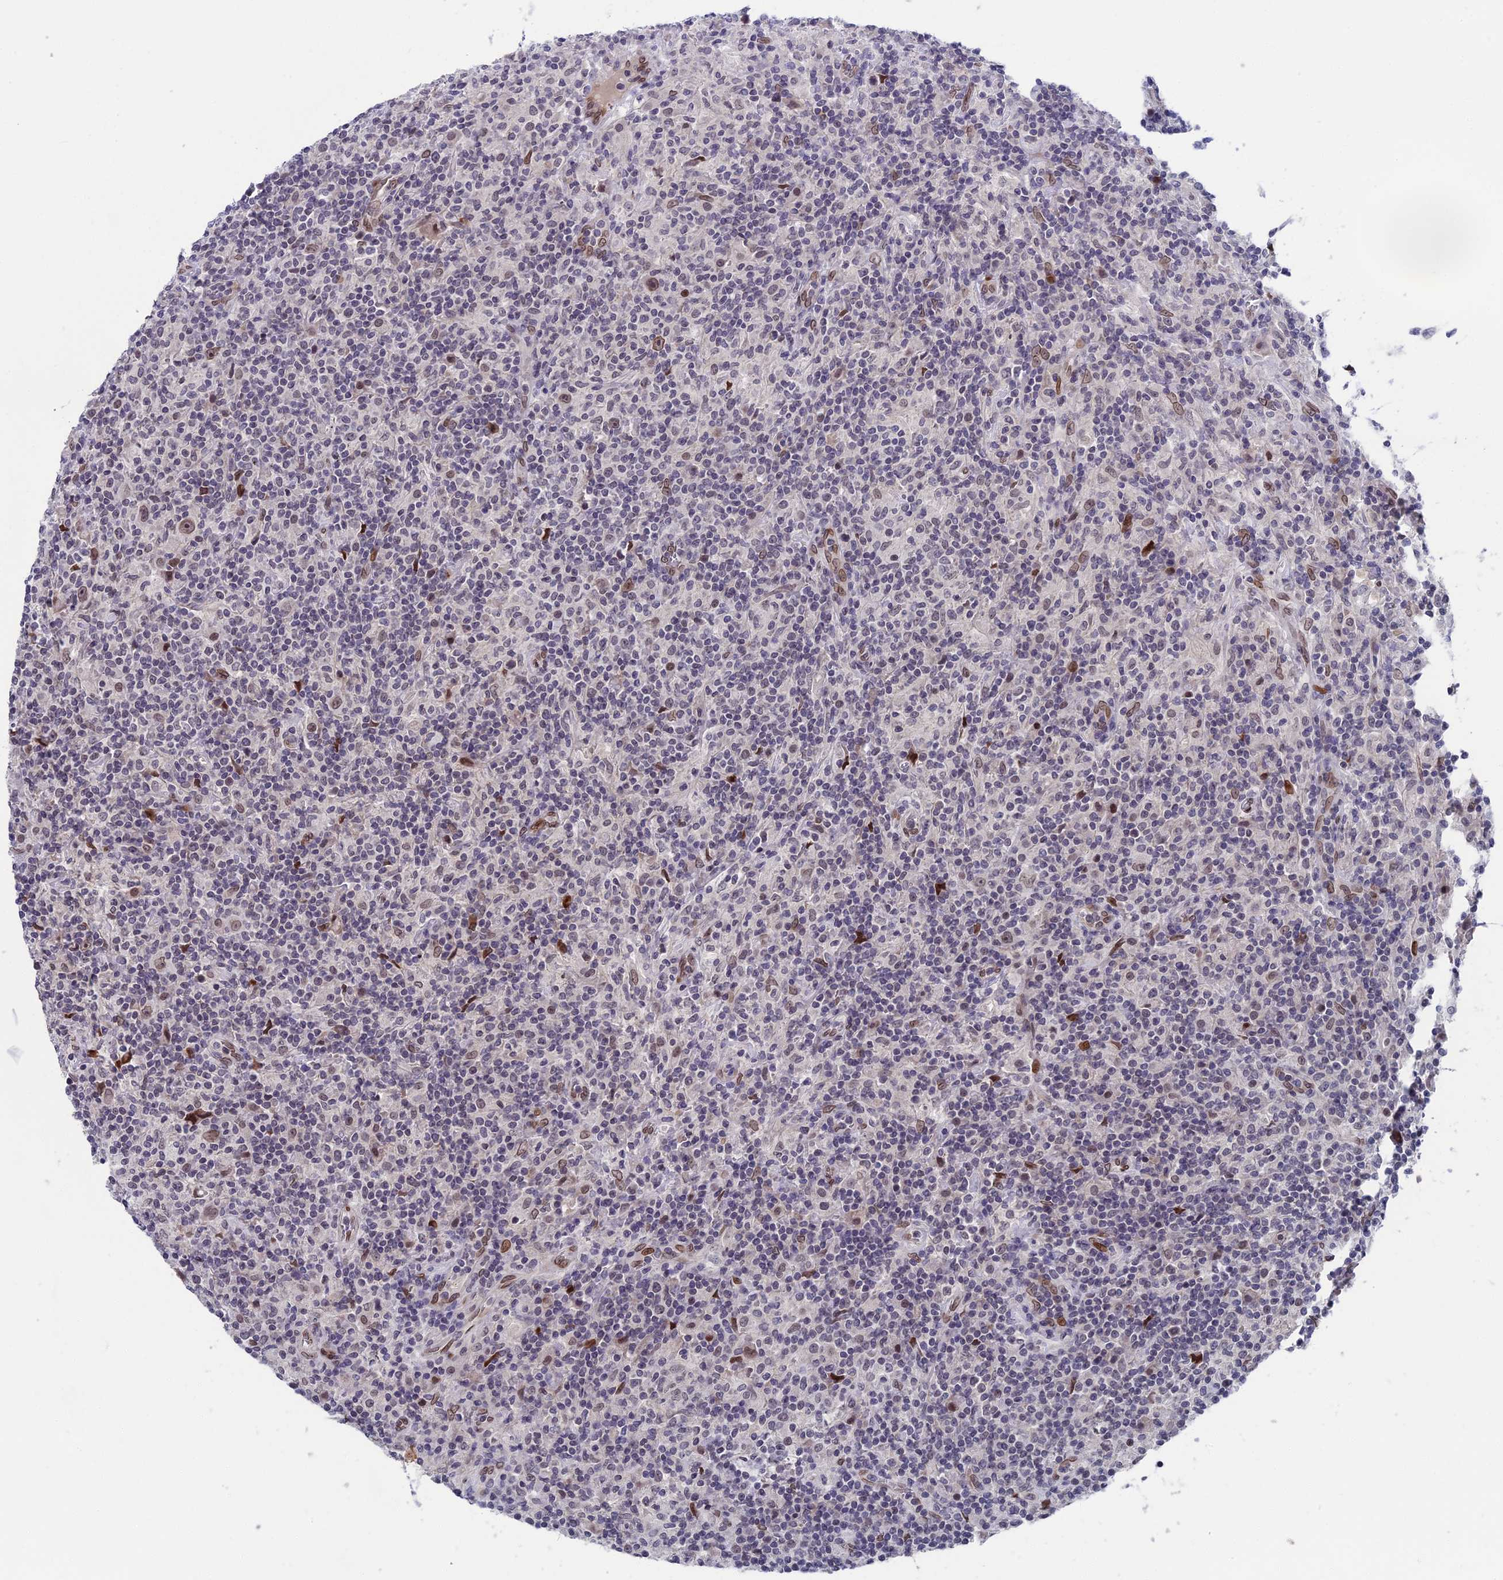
{"staining": {"intensity": "moderate", "quantity": "25%-75%", "location": "nuclear"}, "tissue": "lymphoma", "cell_type": "Tumor cells", "image_type": "cancer", "snomed": [{"axis": "morphology", "description": "Hodgkin's disease, NOS"}, {"axis": "topography", "description": "Lymph node"}], "caption": "Tumor cells reveal medium levels of moderate nuclear positivity in about 25%-75% of cells in Hodgkin's disease.", "gene": "GPSM1", "patient": {"sex": "male", "age": 70}}